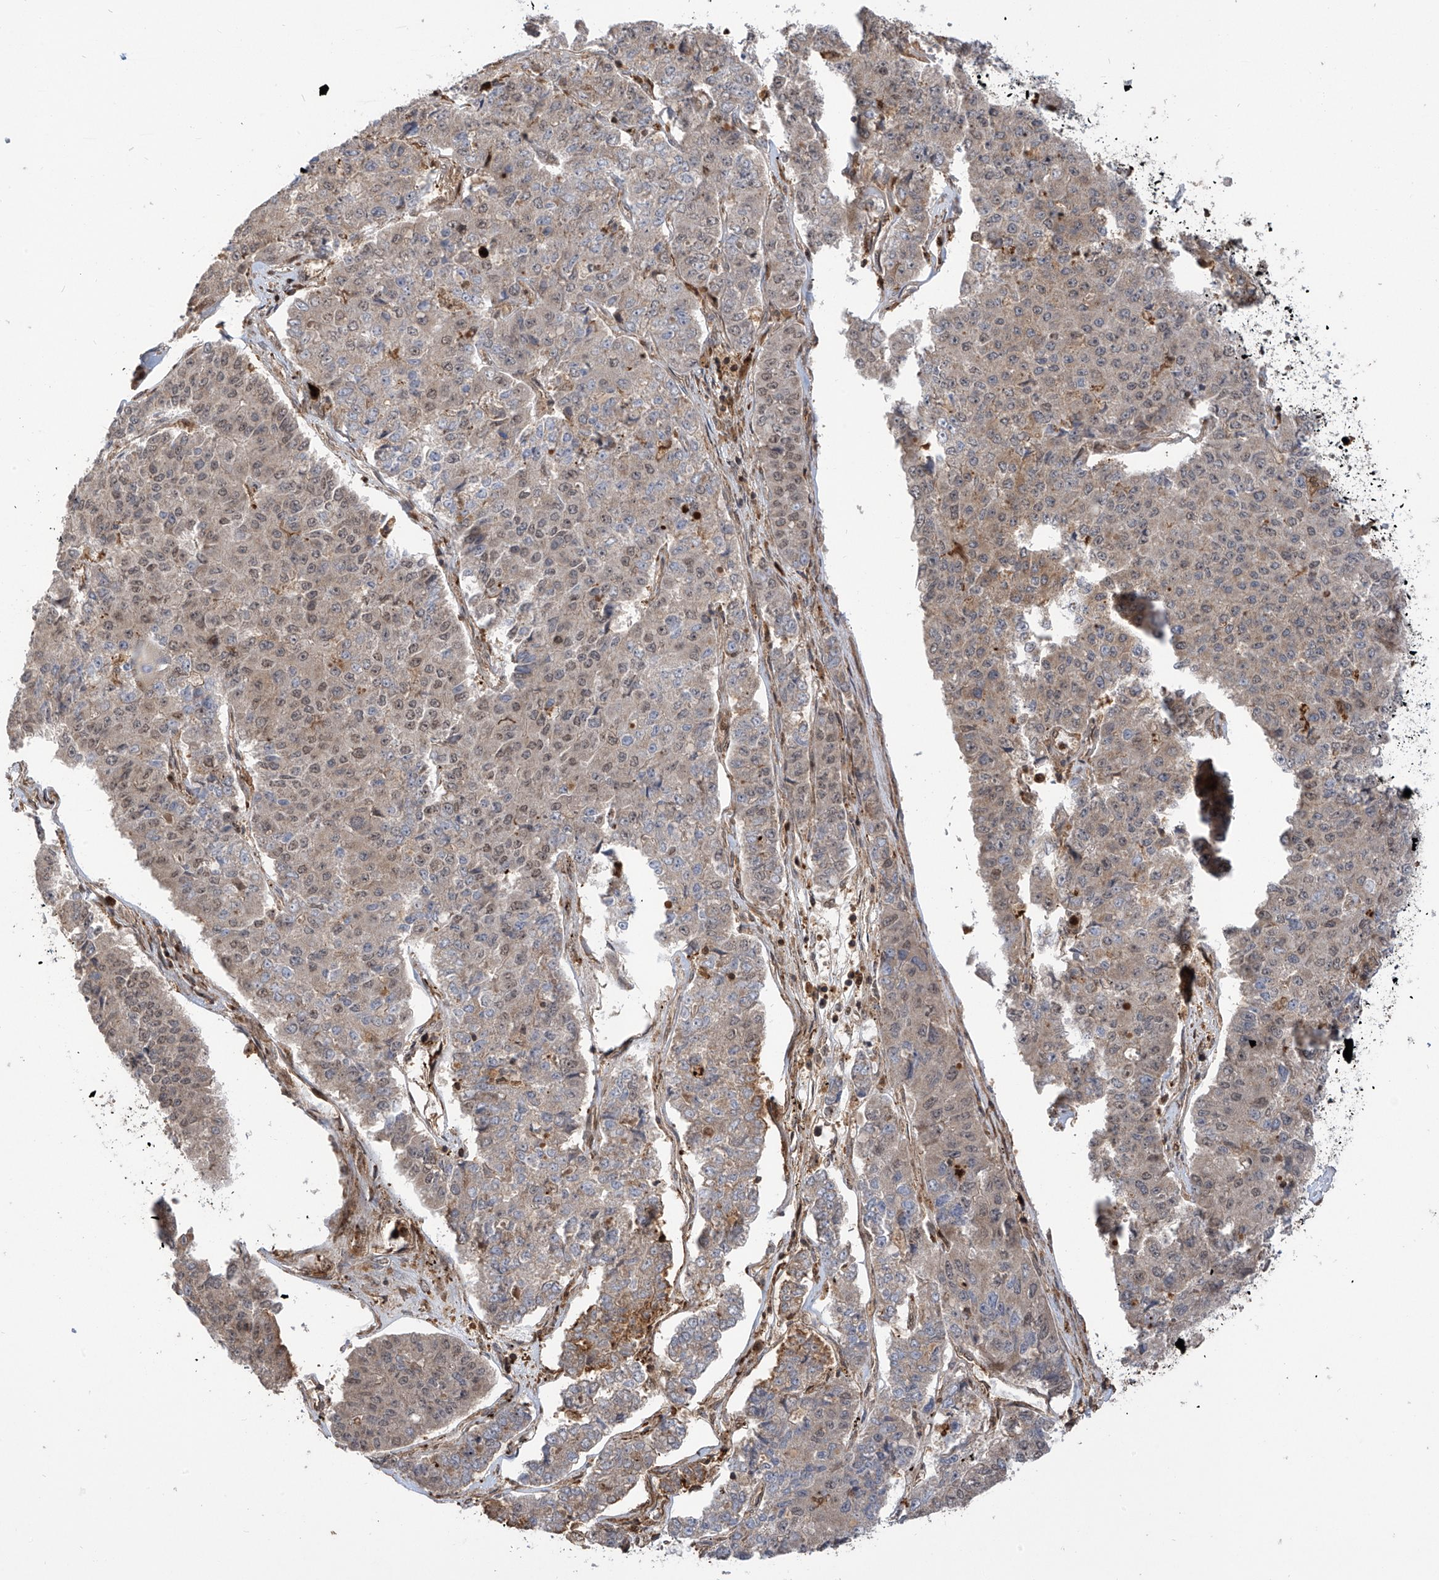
{"staining": {"intensity": "weak", "quantity": ">75%", "location": "nuclear"}, "tissue": "pancreatic cancer", "cell_type": "Tumor cells", "image_type": "cancer", "snomed": [{"axis": "morphology", "description": "Adenocarcinoma, NOS"}, {"axis": "topography", "description": "Pancreas"}], "caption": "Weak nuclear expression is appreciated in approximately >75% of tumor cells in pancreatic cancer. Using DAB (3,3'-diaminobenzidine) (brown) and hematoxylin (blue) stains, captured at high magnification using brightfield microscopy.", "gene": "ATAD2B", "patient": {"sex": "male", "age": 50}}